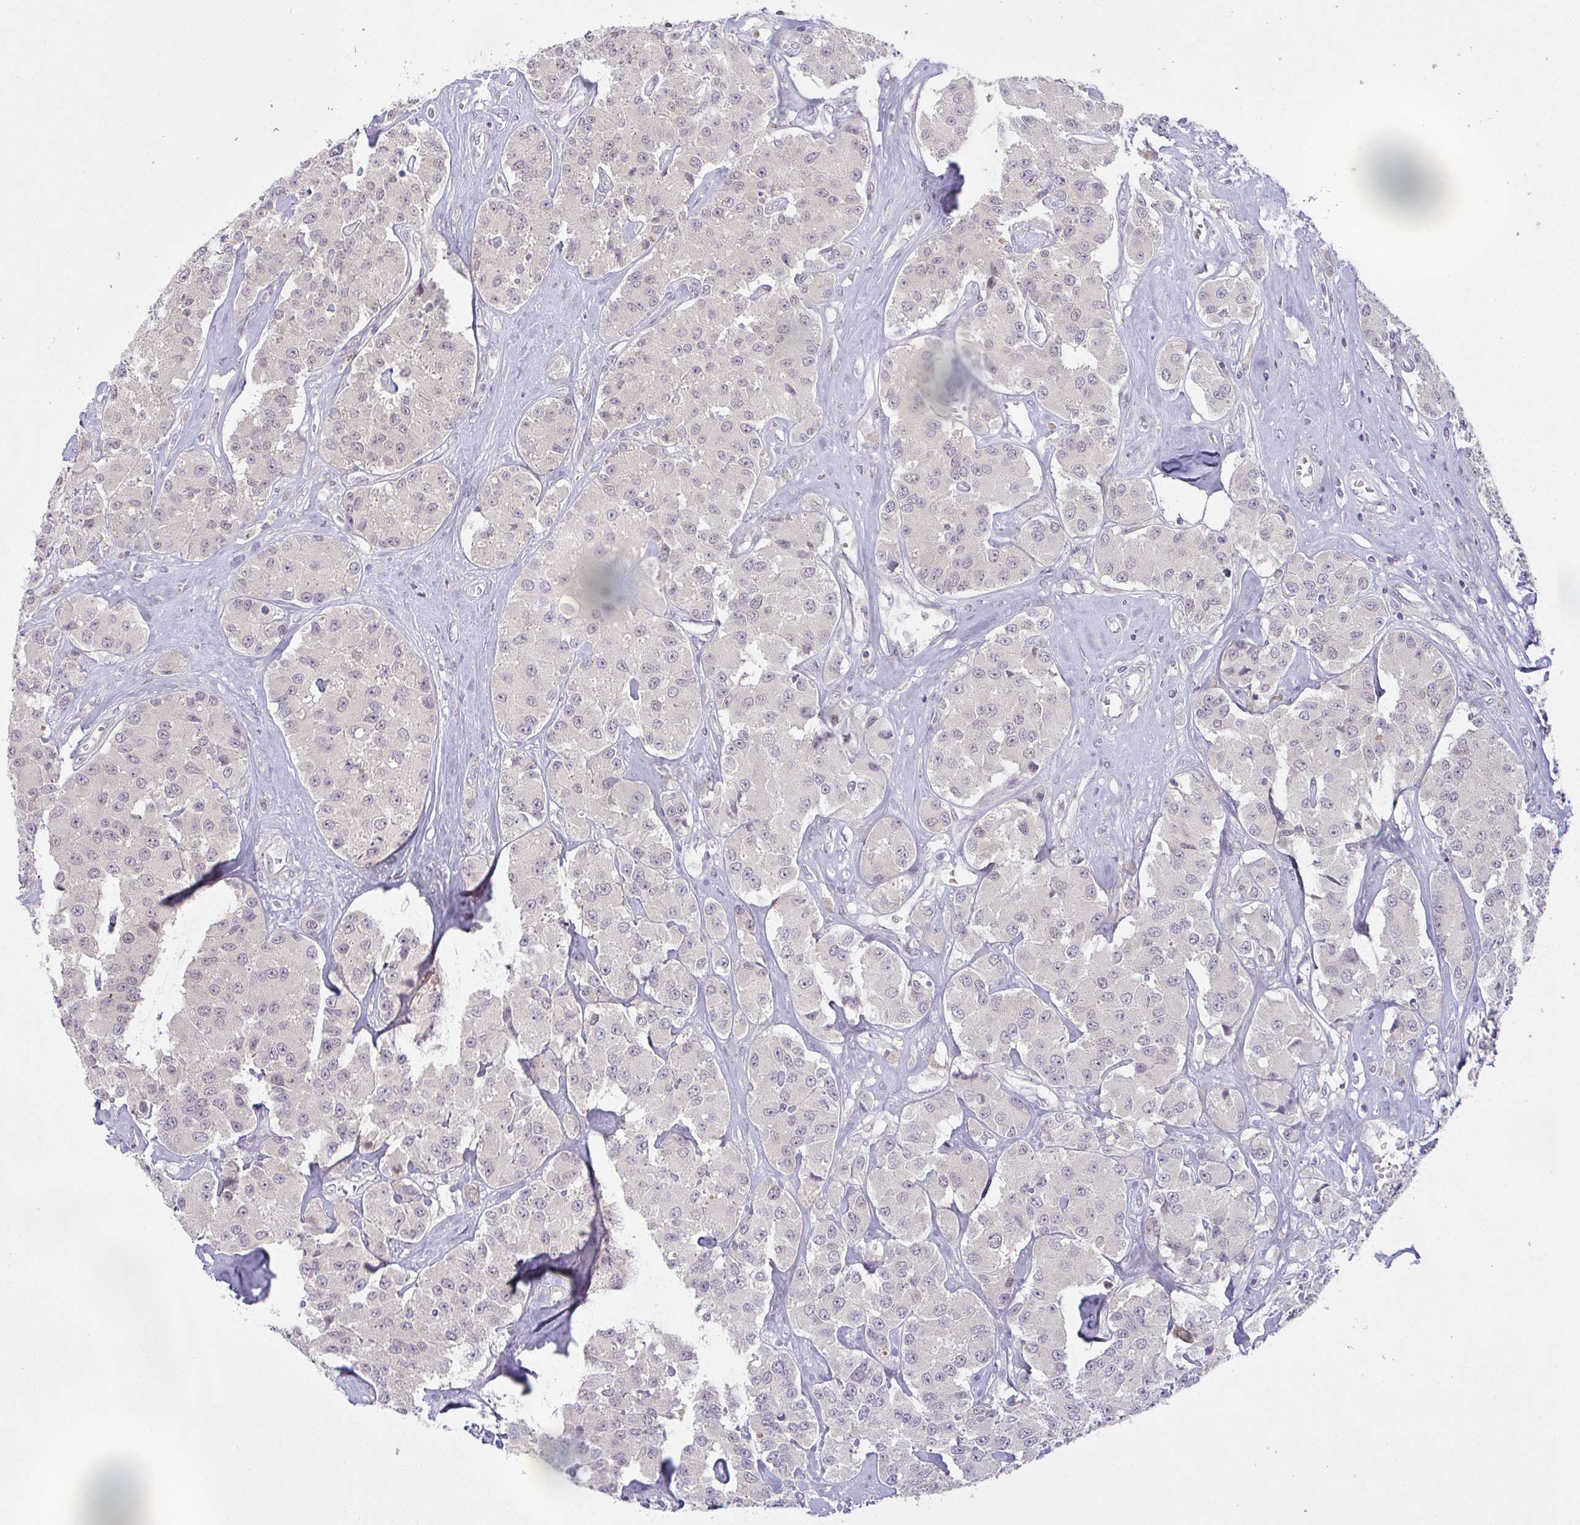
{"staining": {"intensity": "negative", "quantity": "none", "location": "none"}, "tissue": "carcinoid", "cell_type": "Tumor cells", "image_type": "cancer", "snomed": [{"axis": "morphology", "description": "Carcinoid, malignant, NOS"}, {"axis": "topography", "description": "Pancreas"}], "caption": "DAB (3,3'-diaminobenzidine) immunohistochemical staining of carcinoid exhibits no significant expression in tumor cells.", "gene": "CSE1L", "patient": {"sex": "male", "age": 41}}